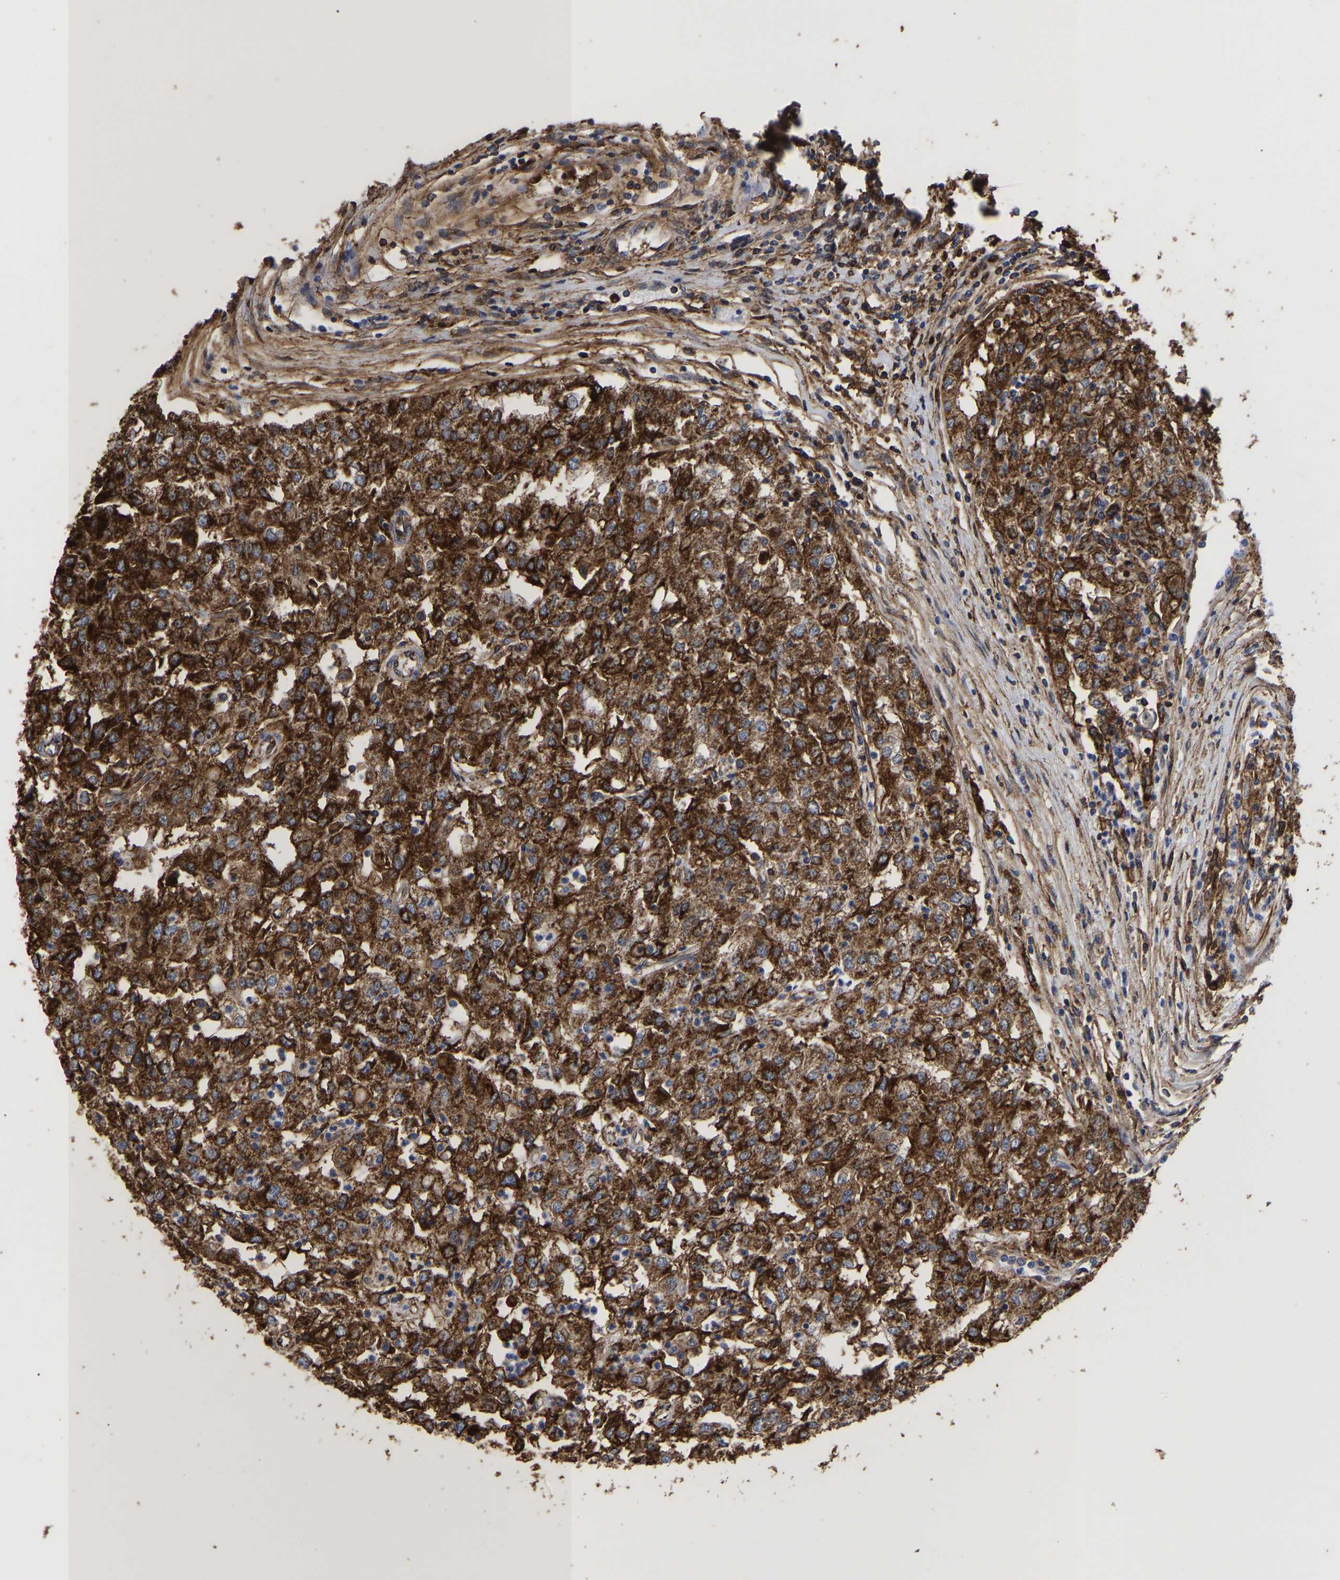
{"staining": {"intensity": "strong", "quantity": ">75%", "location": "cytoplasmic/membranous"}, "tissue": "renal cancer", "cell_type": "Tumor cells", "image_type": "cancer", "snomed": [{"axis": "morphology", "description": "Adenocarcinoma, NOS"}, {"axis": "topography", "description": "Kidney"}], "caption": "The histopathology image exhibits staining of renal cancer, revealing strong cytoplasmic/membranous protein staining (brown color) within tumor cells.", "gene": "LIF", "patient": {"sex": "female", "age": 54}}